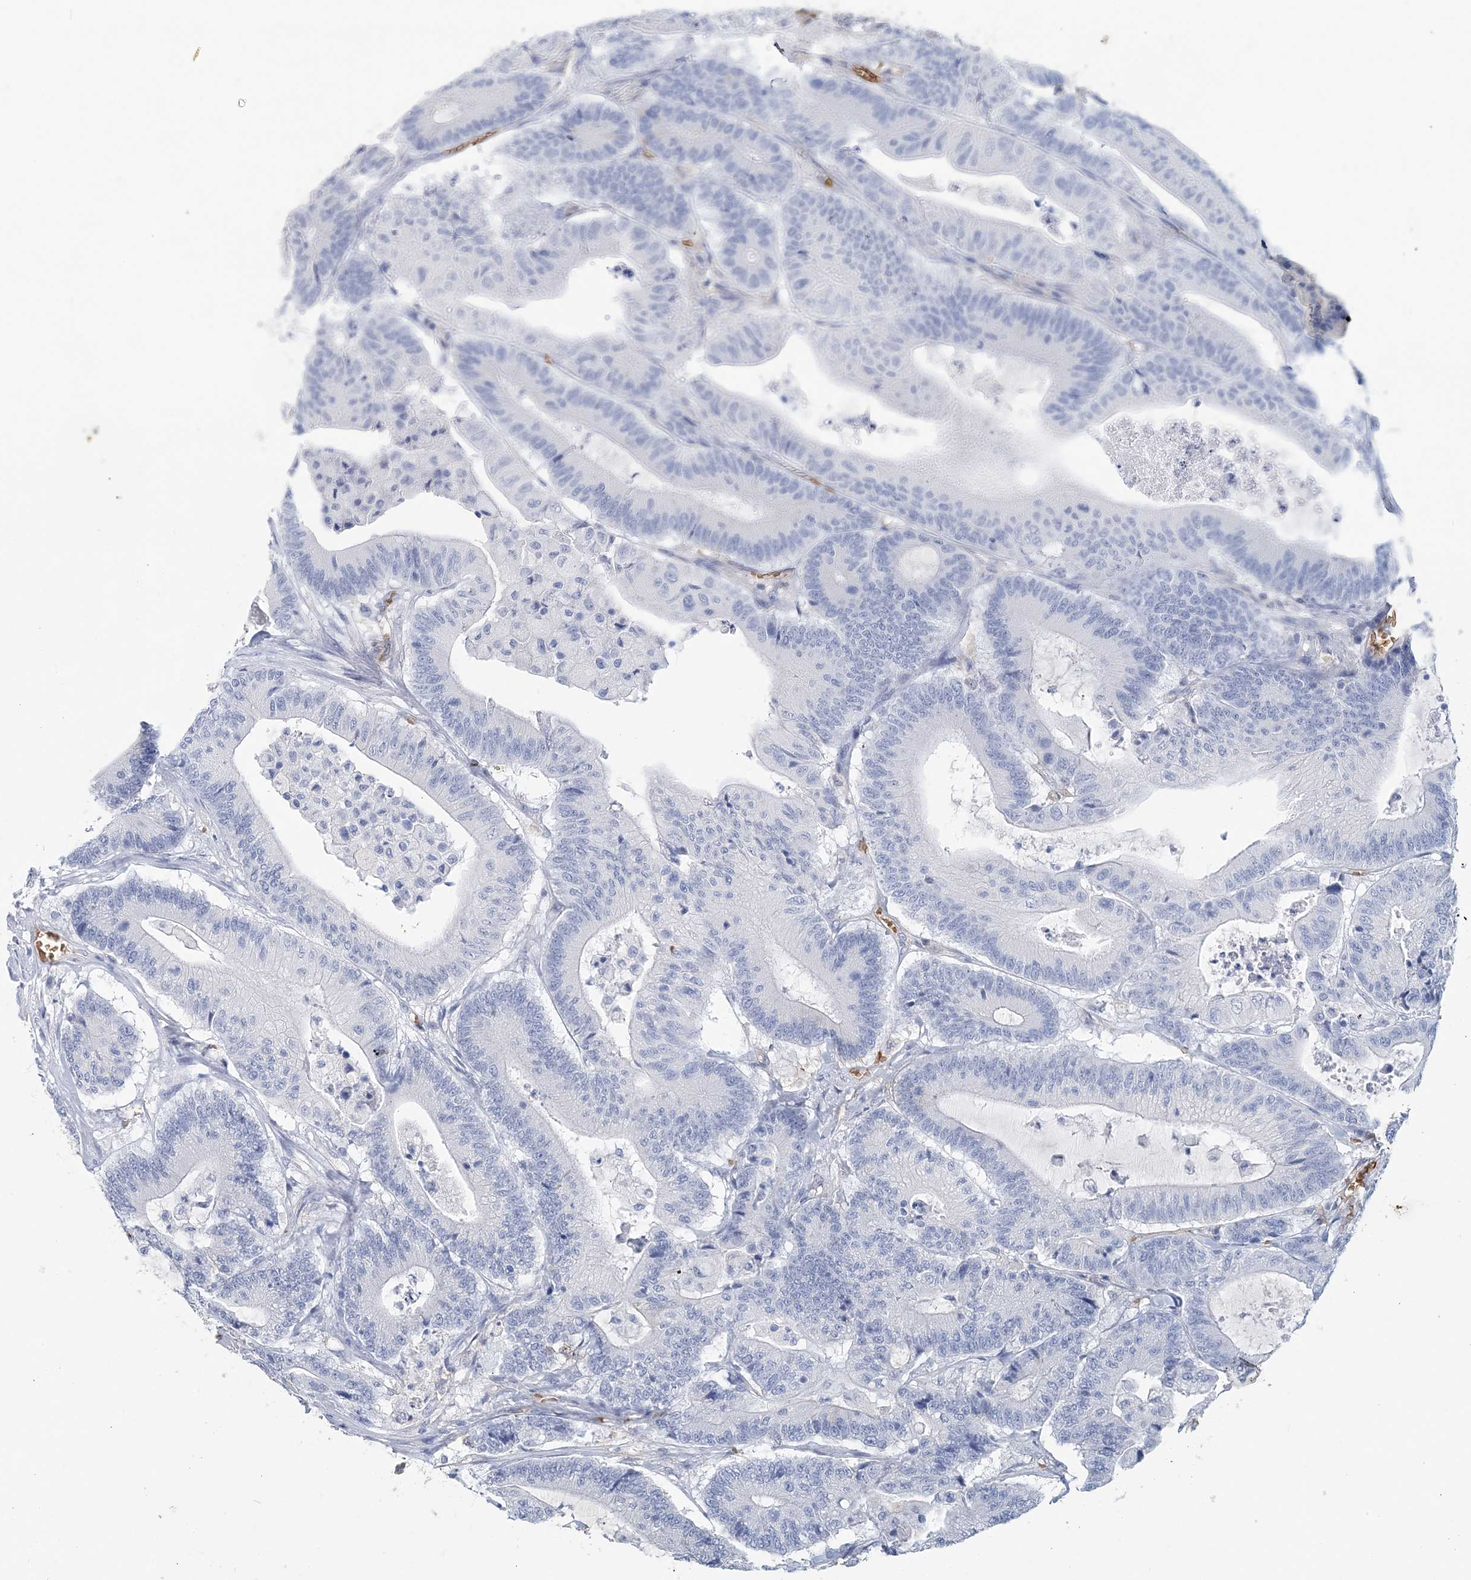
{"staining": {"intensity": "negative", "quantity": "none", "location": "none"}, "tissue": "colorectal cancer", "cell_type": "Tumor cells", "image_type": "cancer", "snomed": [{"axis": "morphology", "description": "Adenocarcinoma, NOS"}, {"axis": "topography", "description": "Colon"}], "caption": "High magnification brightfield microscopy of colorectal cancer stained with DAB (brown) and counterstained with hematoxylin (blue): tumor cells show no significant expression.", "gene": "HBD", "patient": {"sex": "female", "age": 84}}